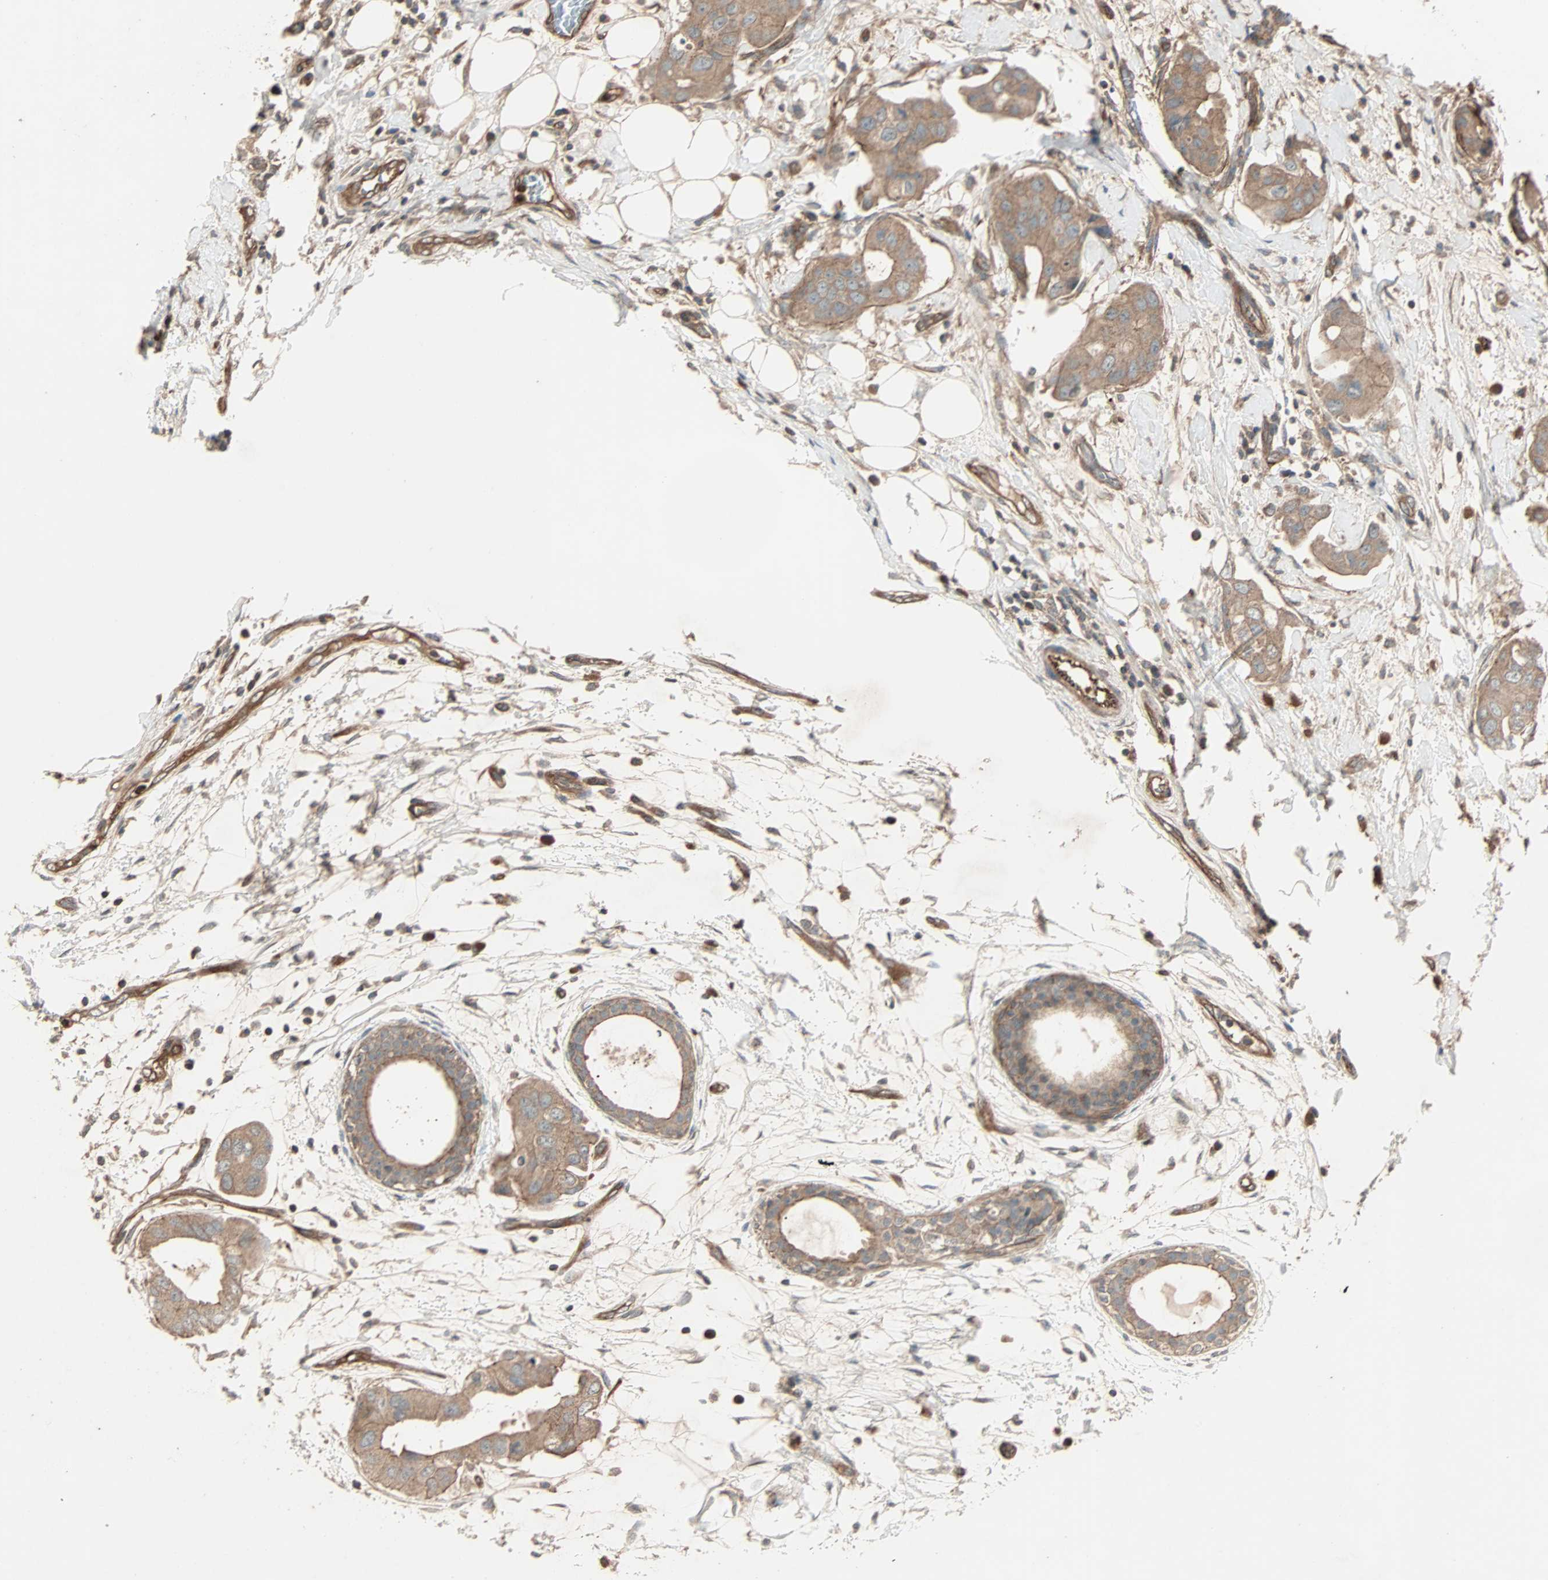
{"staining": {"intensity": "moderate", "quantity": ">75%", "location": "cytoplasmic/membranous"}, "tissue": "breast cancer", "cell_type": "Tumor cells", "image_type": "cancer", "snomed": [{"axis": "morphology", "description": "Duct carcinoma"}, {"axis": "topography", "description": "Breast"}], "caption": "Immunohistochemical staining of invasive ductal carcinoma (breast) displays medium levels of moderate cytoplasmic/membranous protein staining in about >75% of tumor cells. The protein is stained brown, and the nuclei are stained in blue (DAB (3,3'-diaminobenzidine) IHC with brightfield microscopy, high magnification).", "gene": "GCK", "patient": {"sex": "female", "age": 40}}